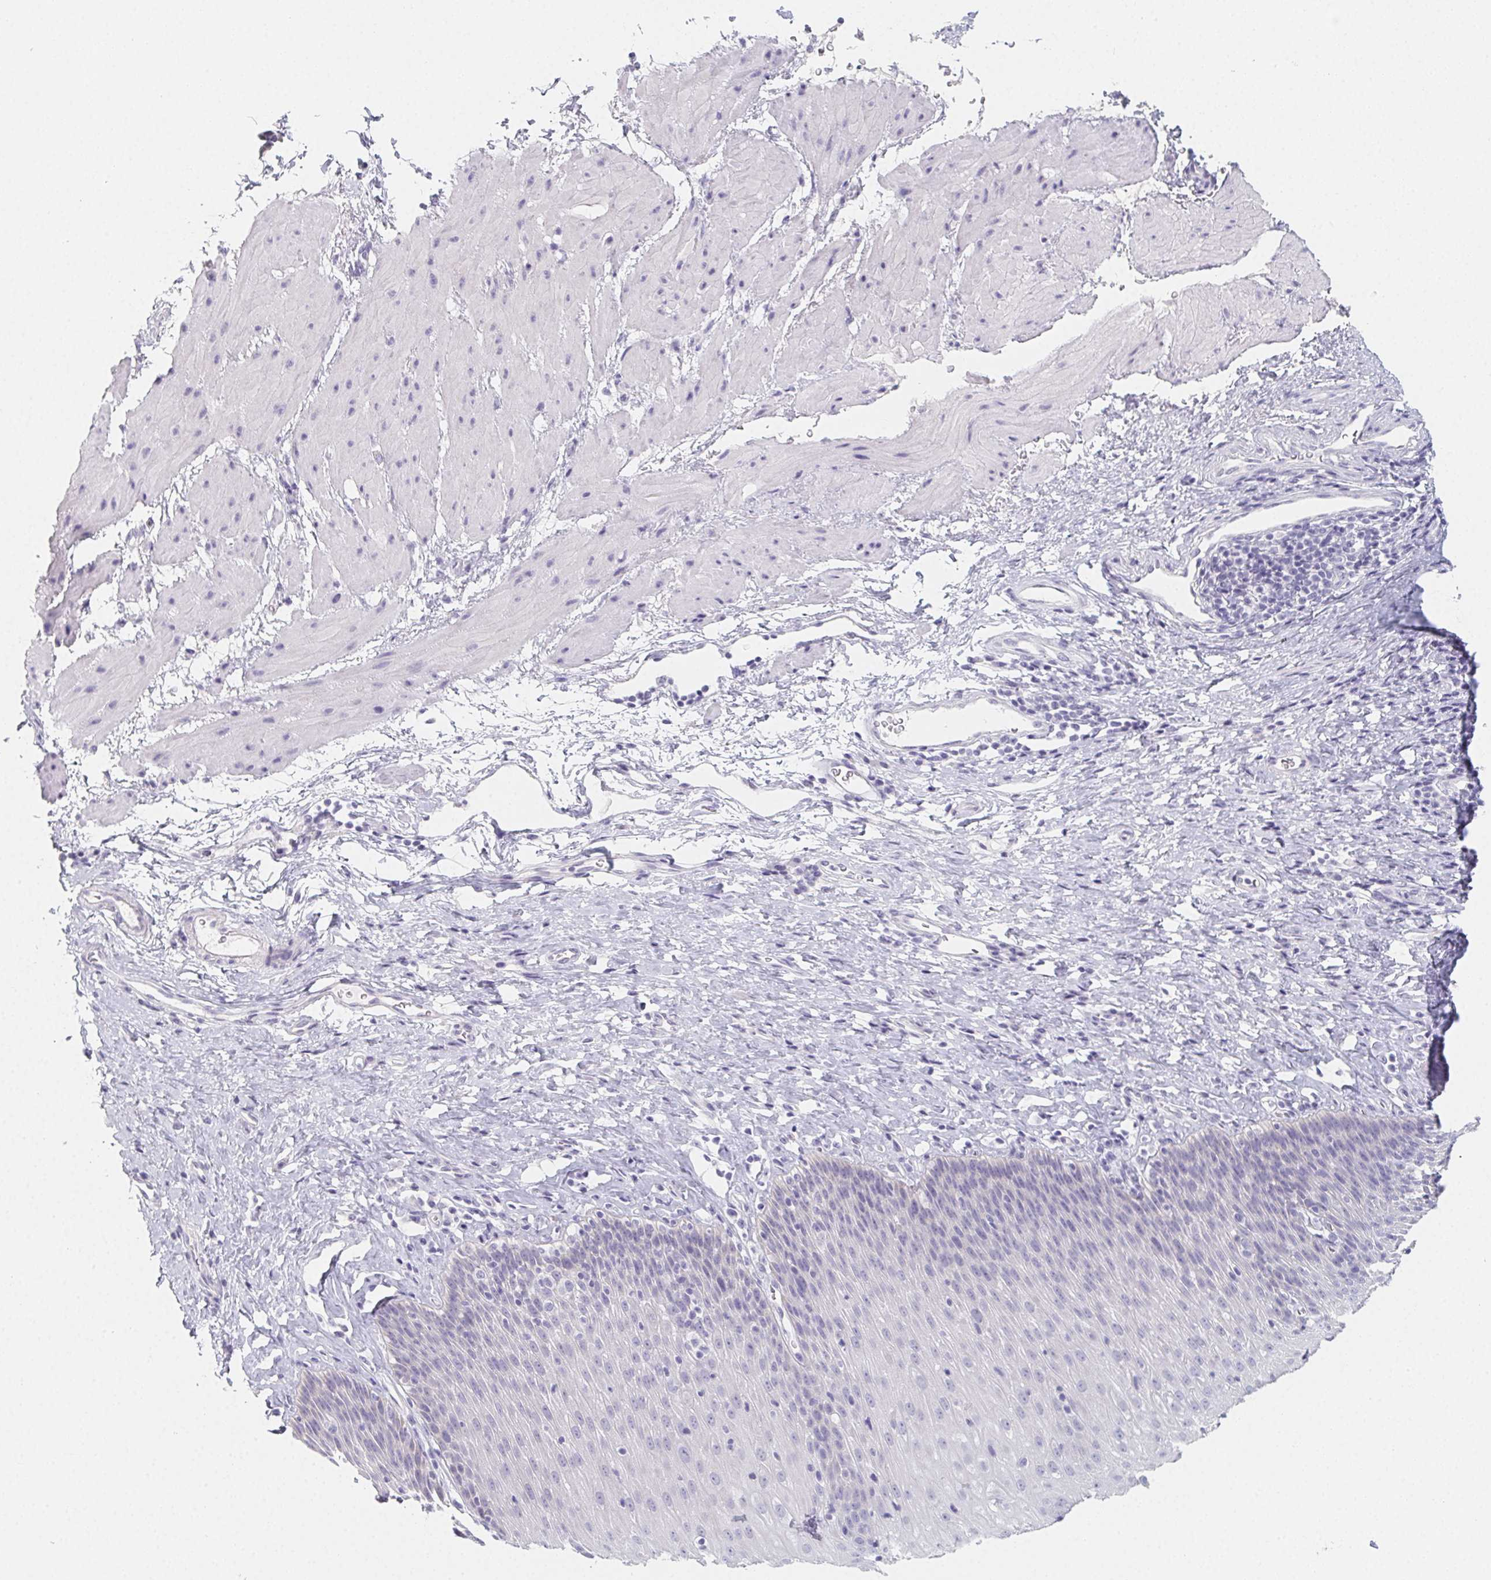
{"staining": {"intensity": "negative", "quantity": "none", "location": "none"}, "tissue": "esophagus", "cell_type": "Squamous epithelial cells", "image_type": "normal", "snomed": [{"axis": "morphology", "description": "Normal tissue, NOS"}, {"axis": "topography", "description": "Esophagus"}], "caption": "High magnification brightfield microscopy of benign esophagus stained with DAB (brown) and counterstained with hematoxylin (blue): squamous epithelial cells show no significant positivity.", "gene": "GLIPR1L1", "patient": {"sex": "female", "age": 61}}